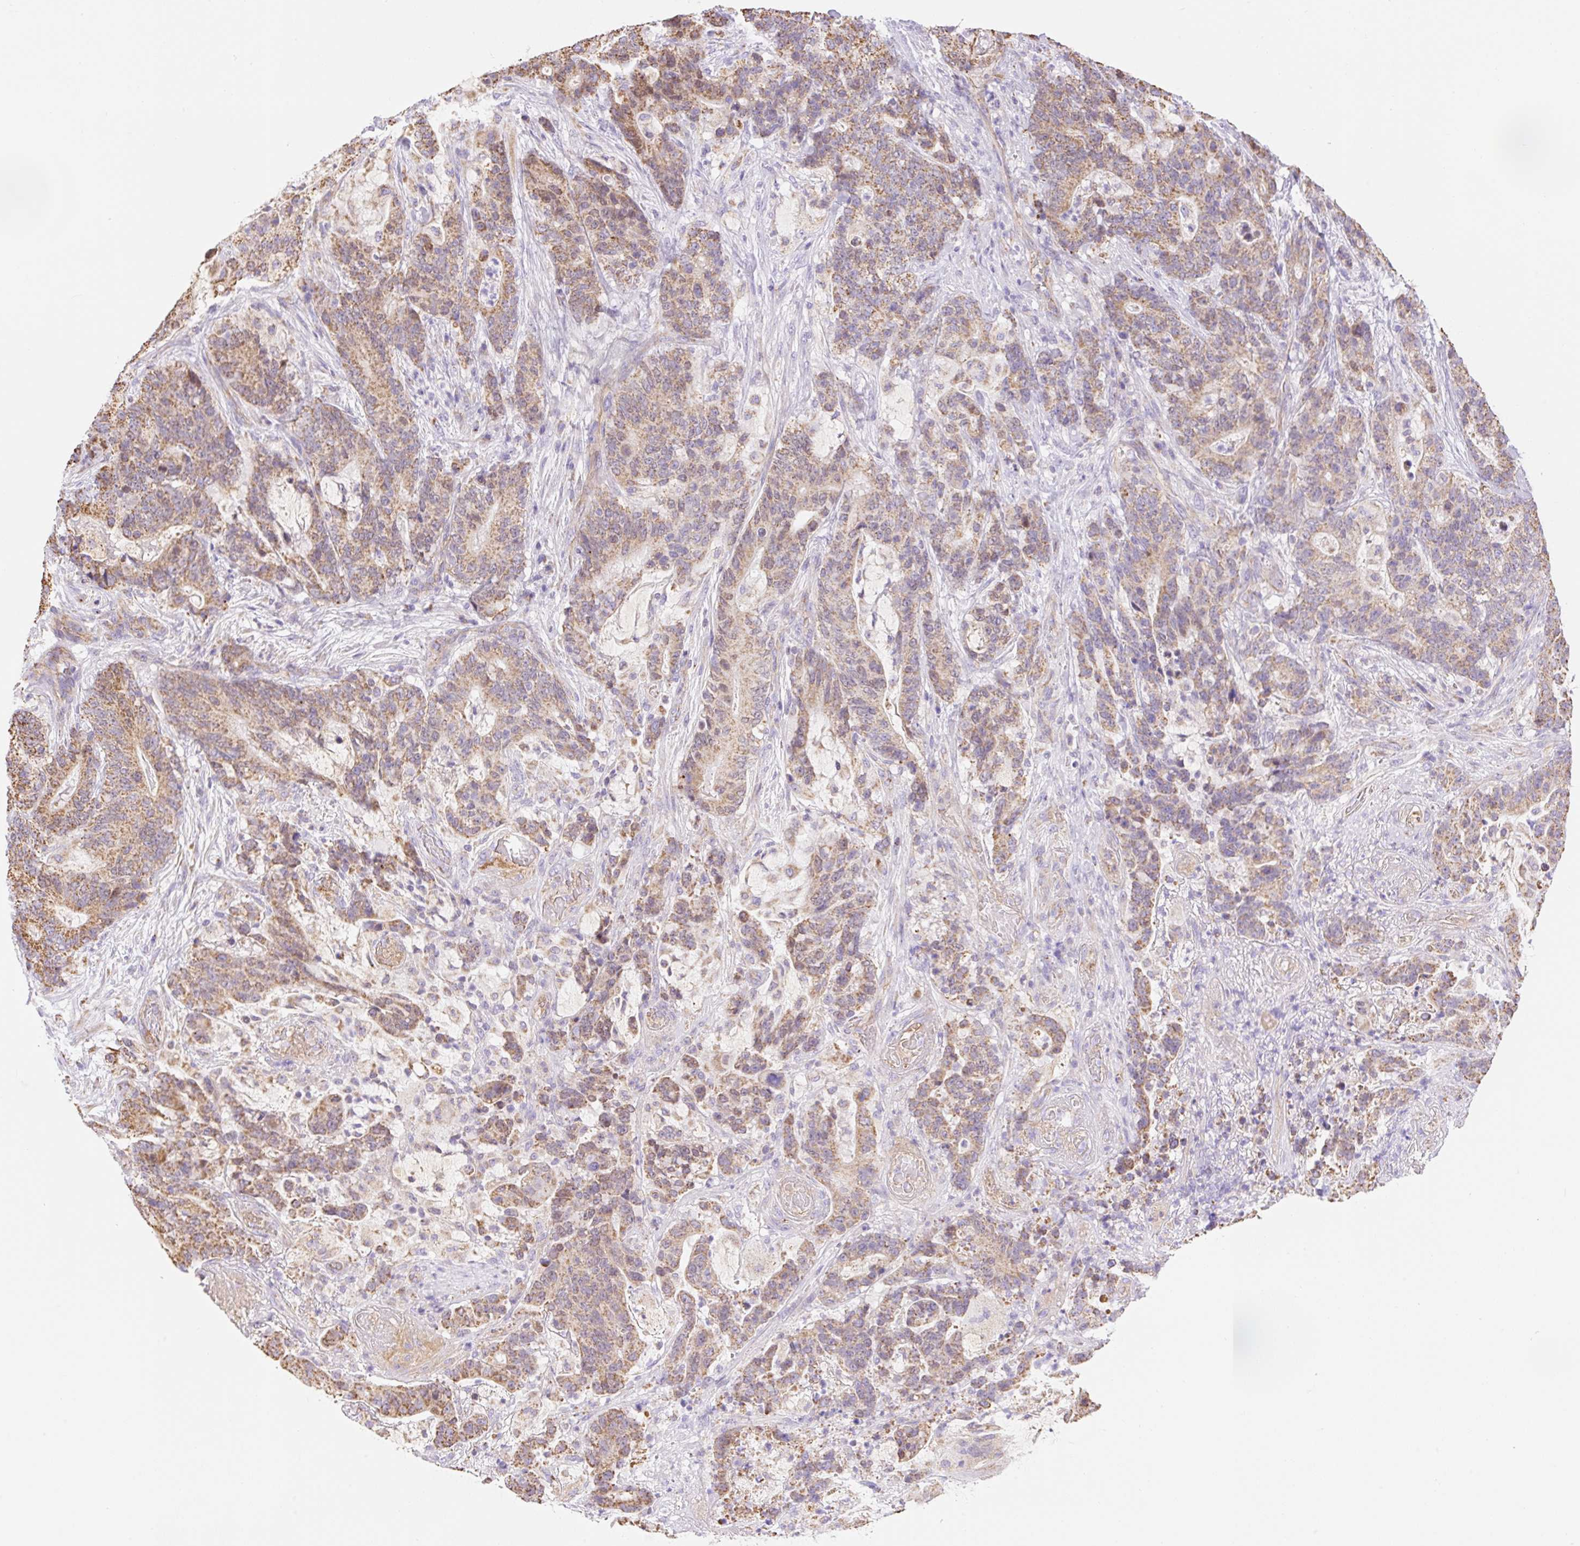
{"staining": {"intensity": "moderate", "quantity": "25%-75%", "location": "cytoplasmic/membranous"}, "tissue": "stomach cancer", "cell_type": "Tumor cells", "image_type": "cancer", "snomed": [{"axis": "morphology", "description": "Normal tissue, NOS"}, {"axis": "morphology", "description": "Adenocarcinoma, NOS"}, {"axis": "topography", "description": "Stomach"}], "caption": "DAB (3,3'-diaminobenzidine) immunohistochemical staining of adenocarcinoma (stomach) reveals moderate cytoplasmic/membranous protein staining in about 25%-75% of tumor cells.", "gene": "ESAM", "patient": {"sex": "female", "age": 64}}